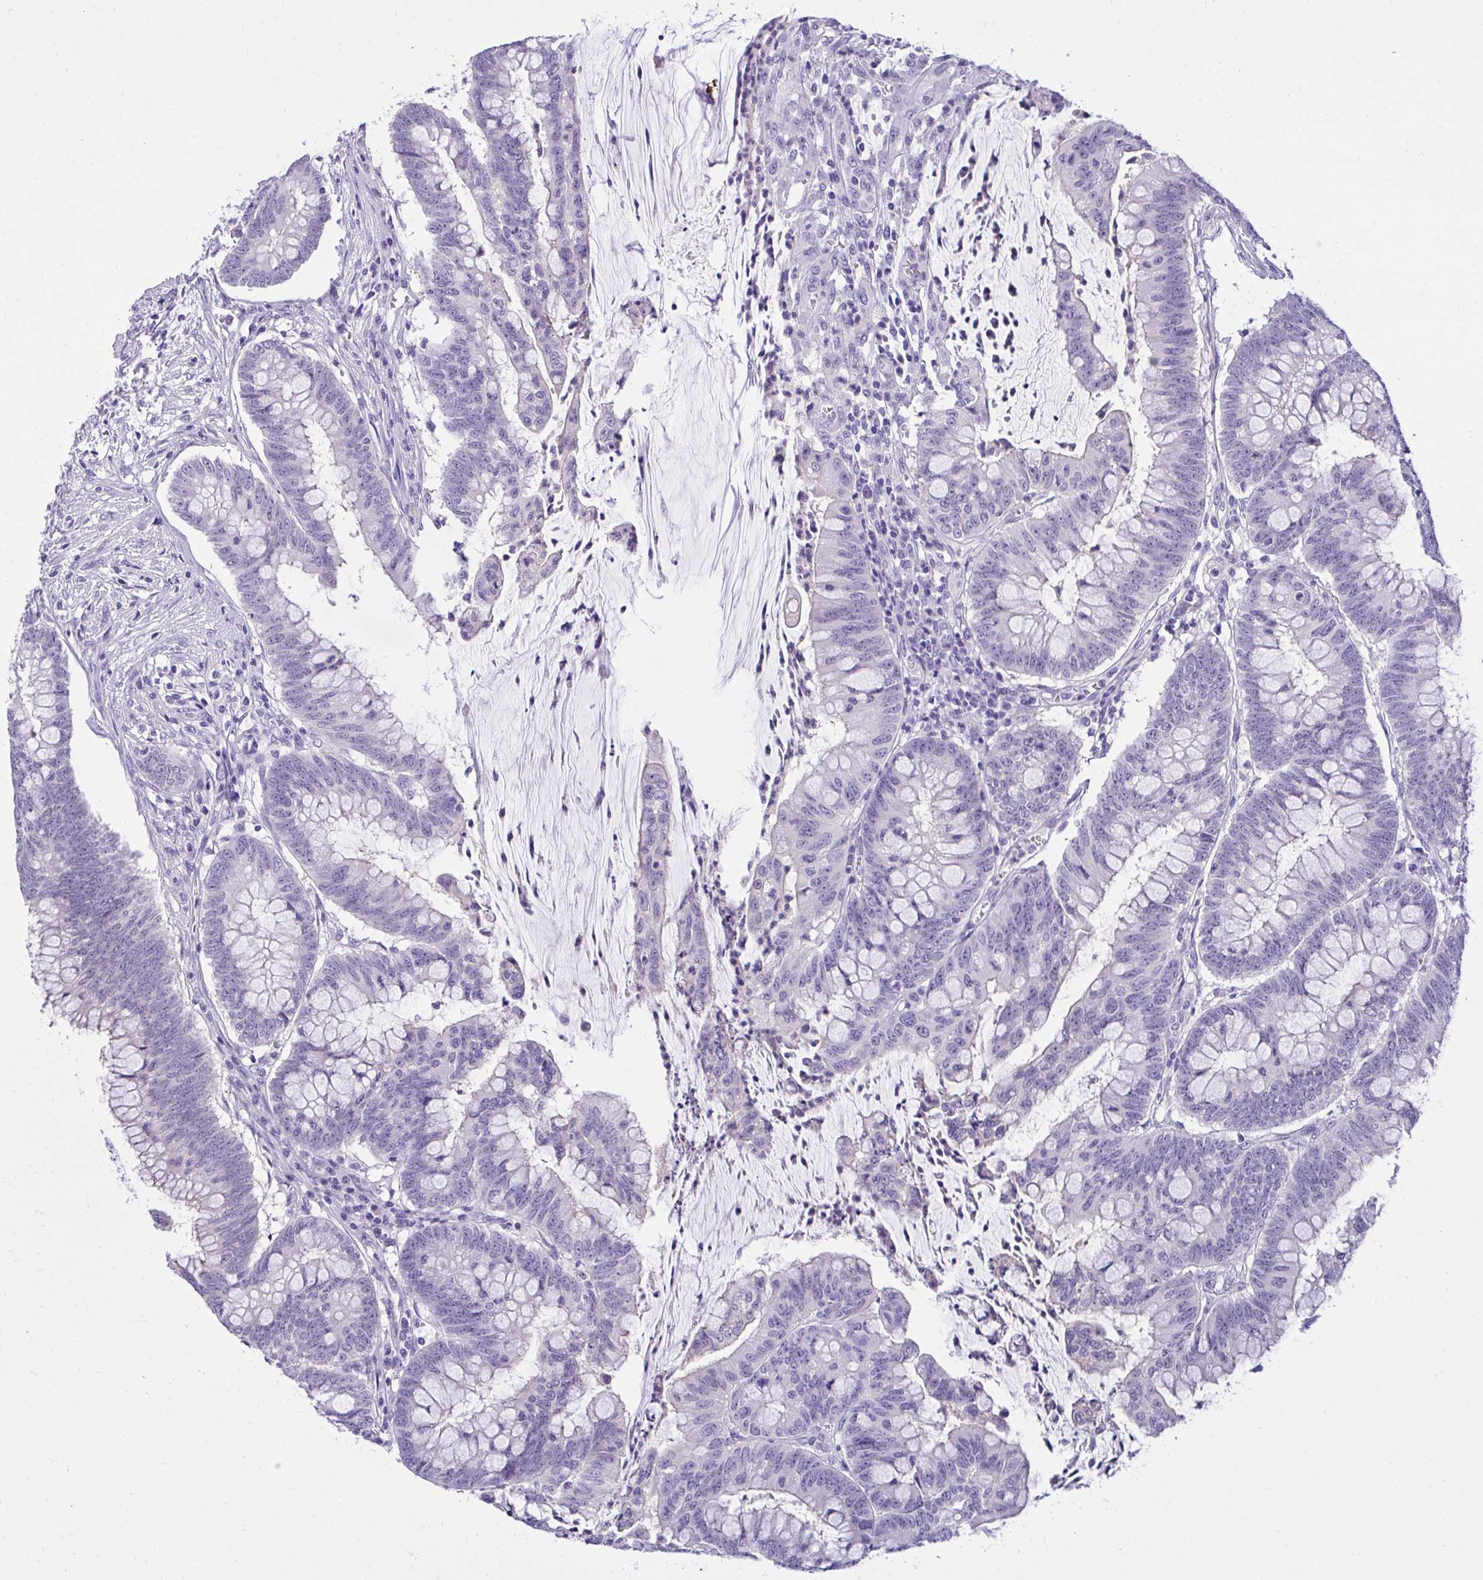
{"staining": {"intensity": "negative", "quantity": "none", "location": "none"}, "tissue": "colorectal cancer", "cell_type": "Tumor cells", "image_type": "cancer", "snomed": [{"axis": "morphology", "description": "Adenocarcinoma, NOS"}, {"axis": "topography", "description": "Colon"}], "caption": "Photomicrograph shows no significant protein positivity in tumor cells of colorectal adenocarcinoma.", "gene": "TMCO5A", "patient": {"sex": "male", "age": 62}}